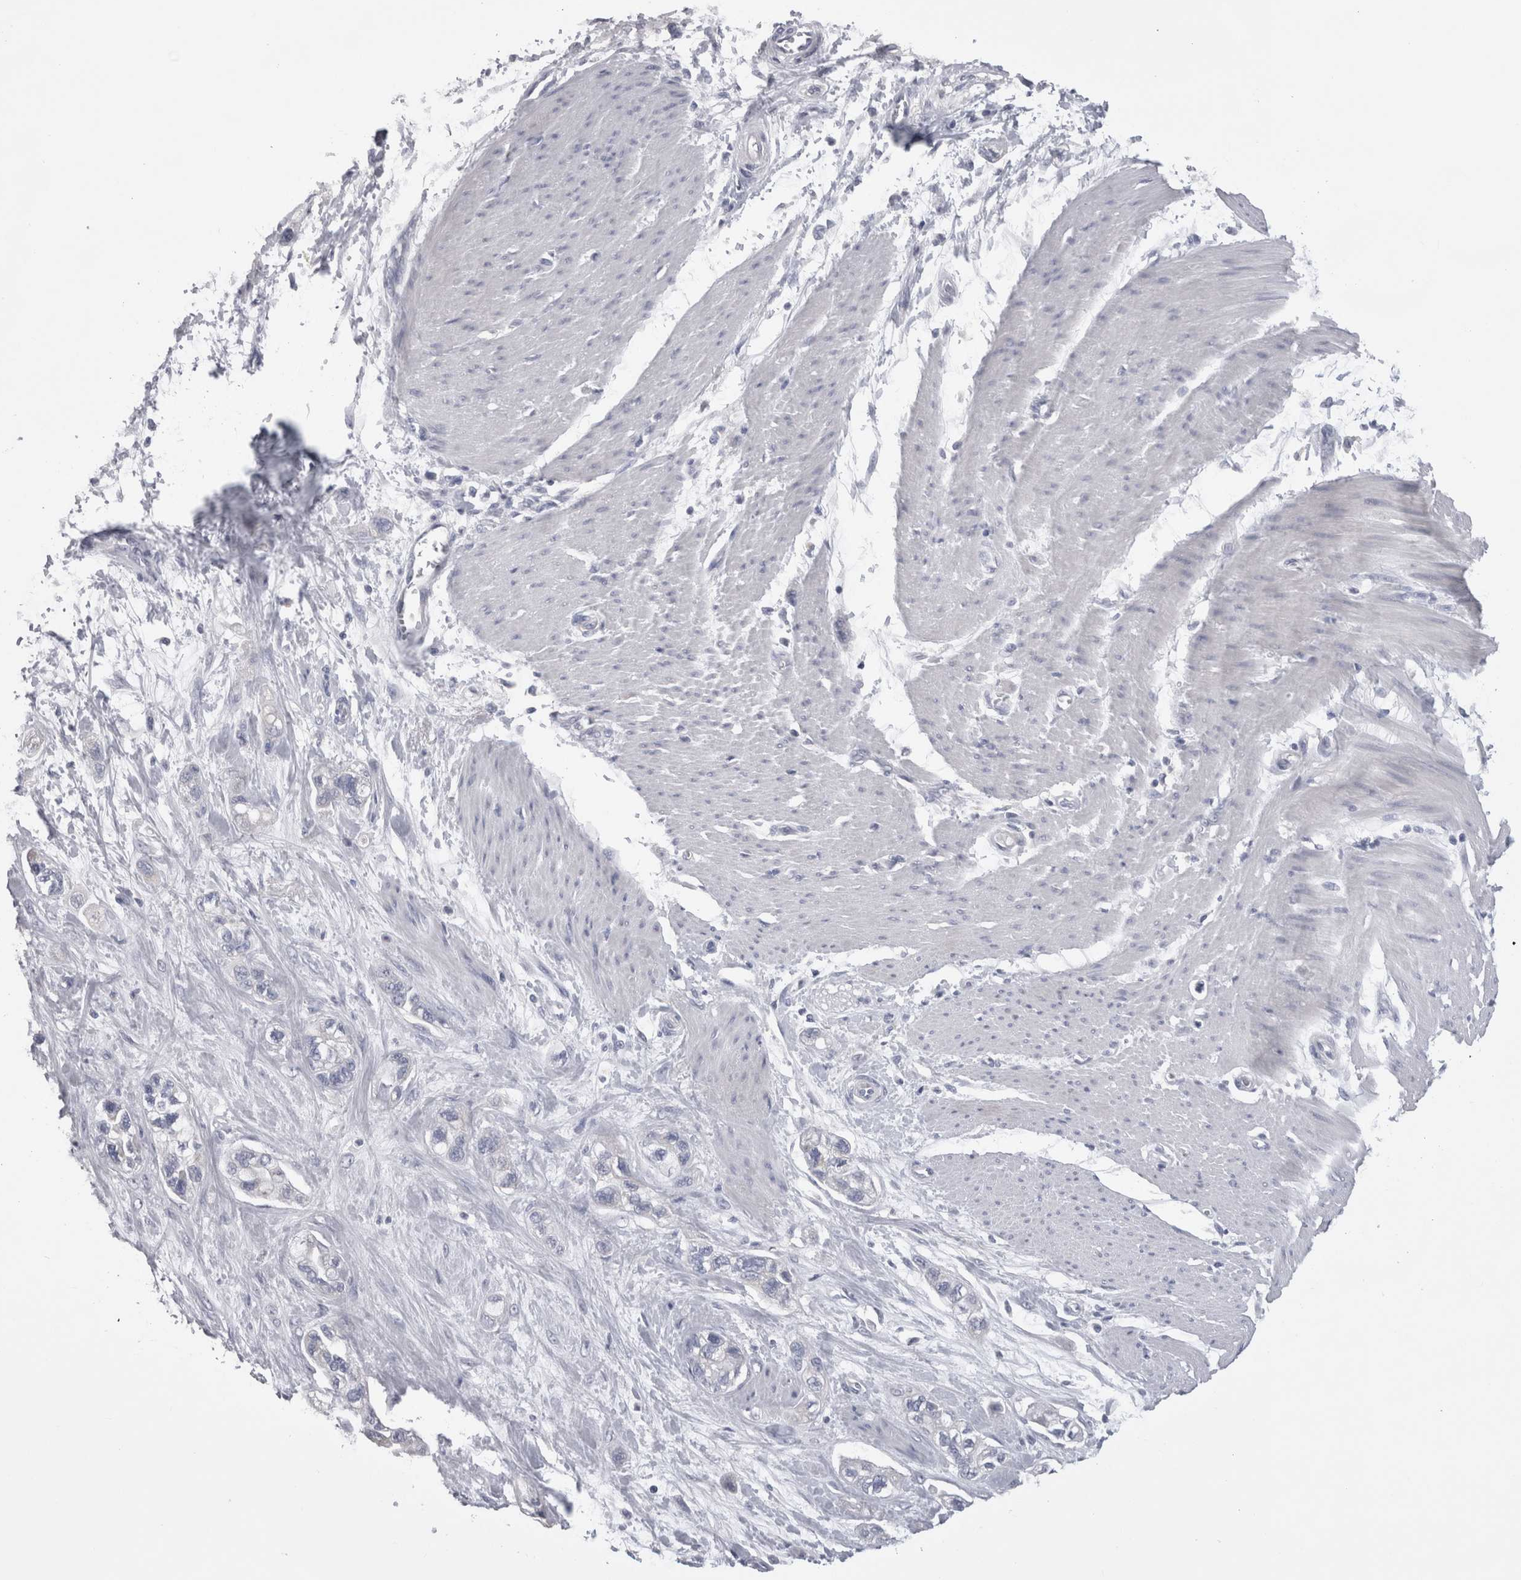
{"staining": {"intensity": "negative", "quantity": "none", "location": "none"}, "tissue": "pancreatic cancer", "cell_type": "Tumor cells", "image_type": "cancer", "snomed": [{"axis": "morphology", "description": "Adenocarcinoma, NOS"}, {"axis": "topography", "description": "Pancreas"}], "caption": "Immunohistochemistry (IHC) of adenocarcinoma (pancreatic) exhibits no expression in tumor cells.", "gene": "DHRS4", "patient": {"sex": "male", "age": 74}}